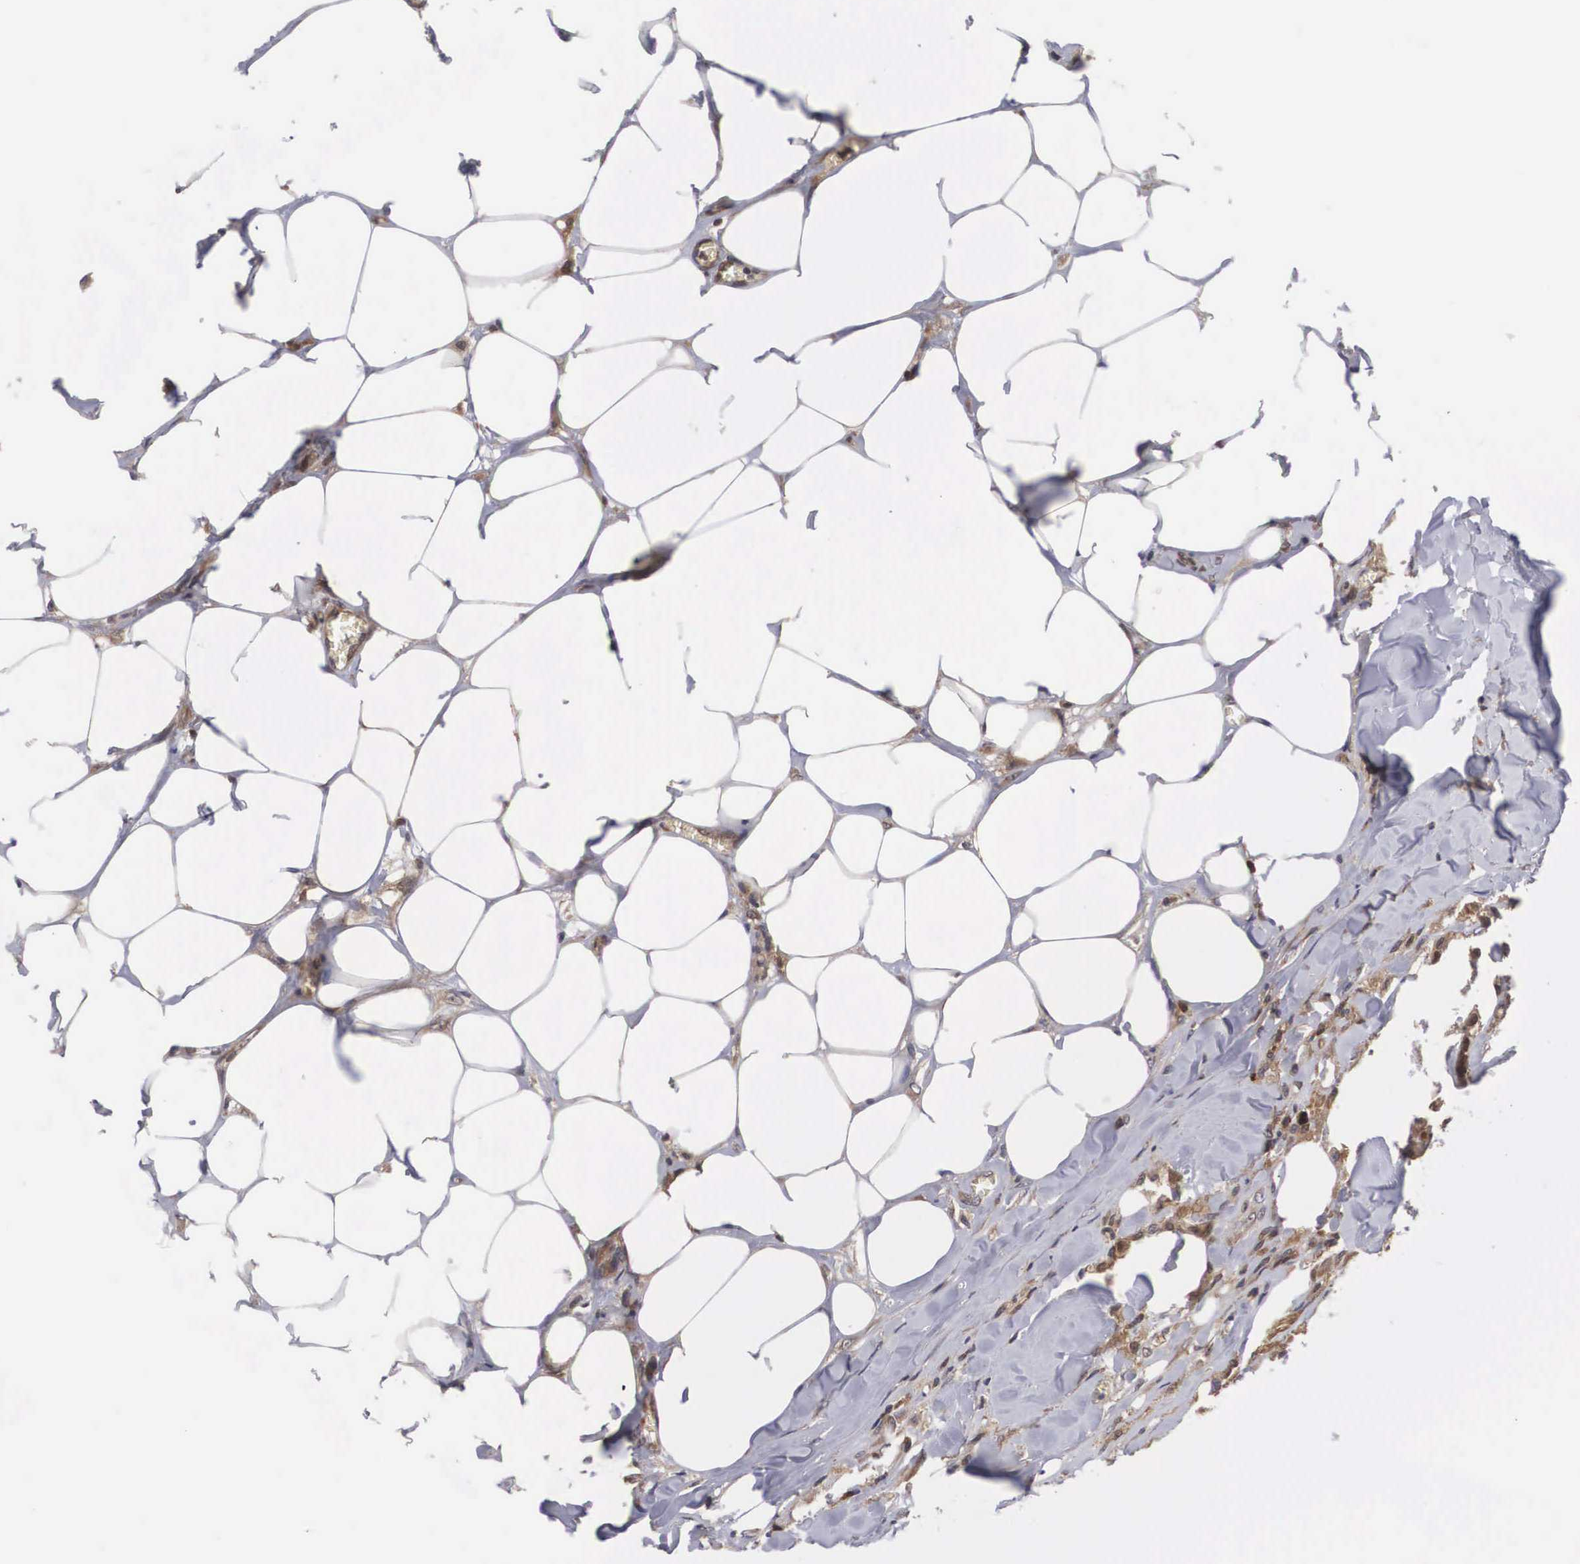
{"staining": {"intensity": "moderate", "quantity": ">75%", "location": "cytoplasmic/membranous,nuclear"}, "tissue": "breast cancer", "cell_type": "Tumor cells", "image_type": "cancer", "snomed": [{"axis": "morphology", "description": "Neoplasm, malignant, NOS"}, {"axis": "topography", "description": "Breast"}], "caption": "IHC histopathology image of breast cancer (malignant neoplasm) stained for a protein (brown), which reveals medium levels of moderate cytoplasmic/membranous and nuclear staining in approximately >75% of tumor cells.", "gene": "ADSL", "patient": {"sex": "female", "age": 50}}